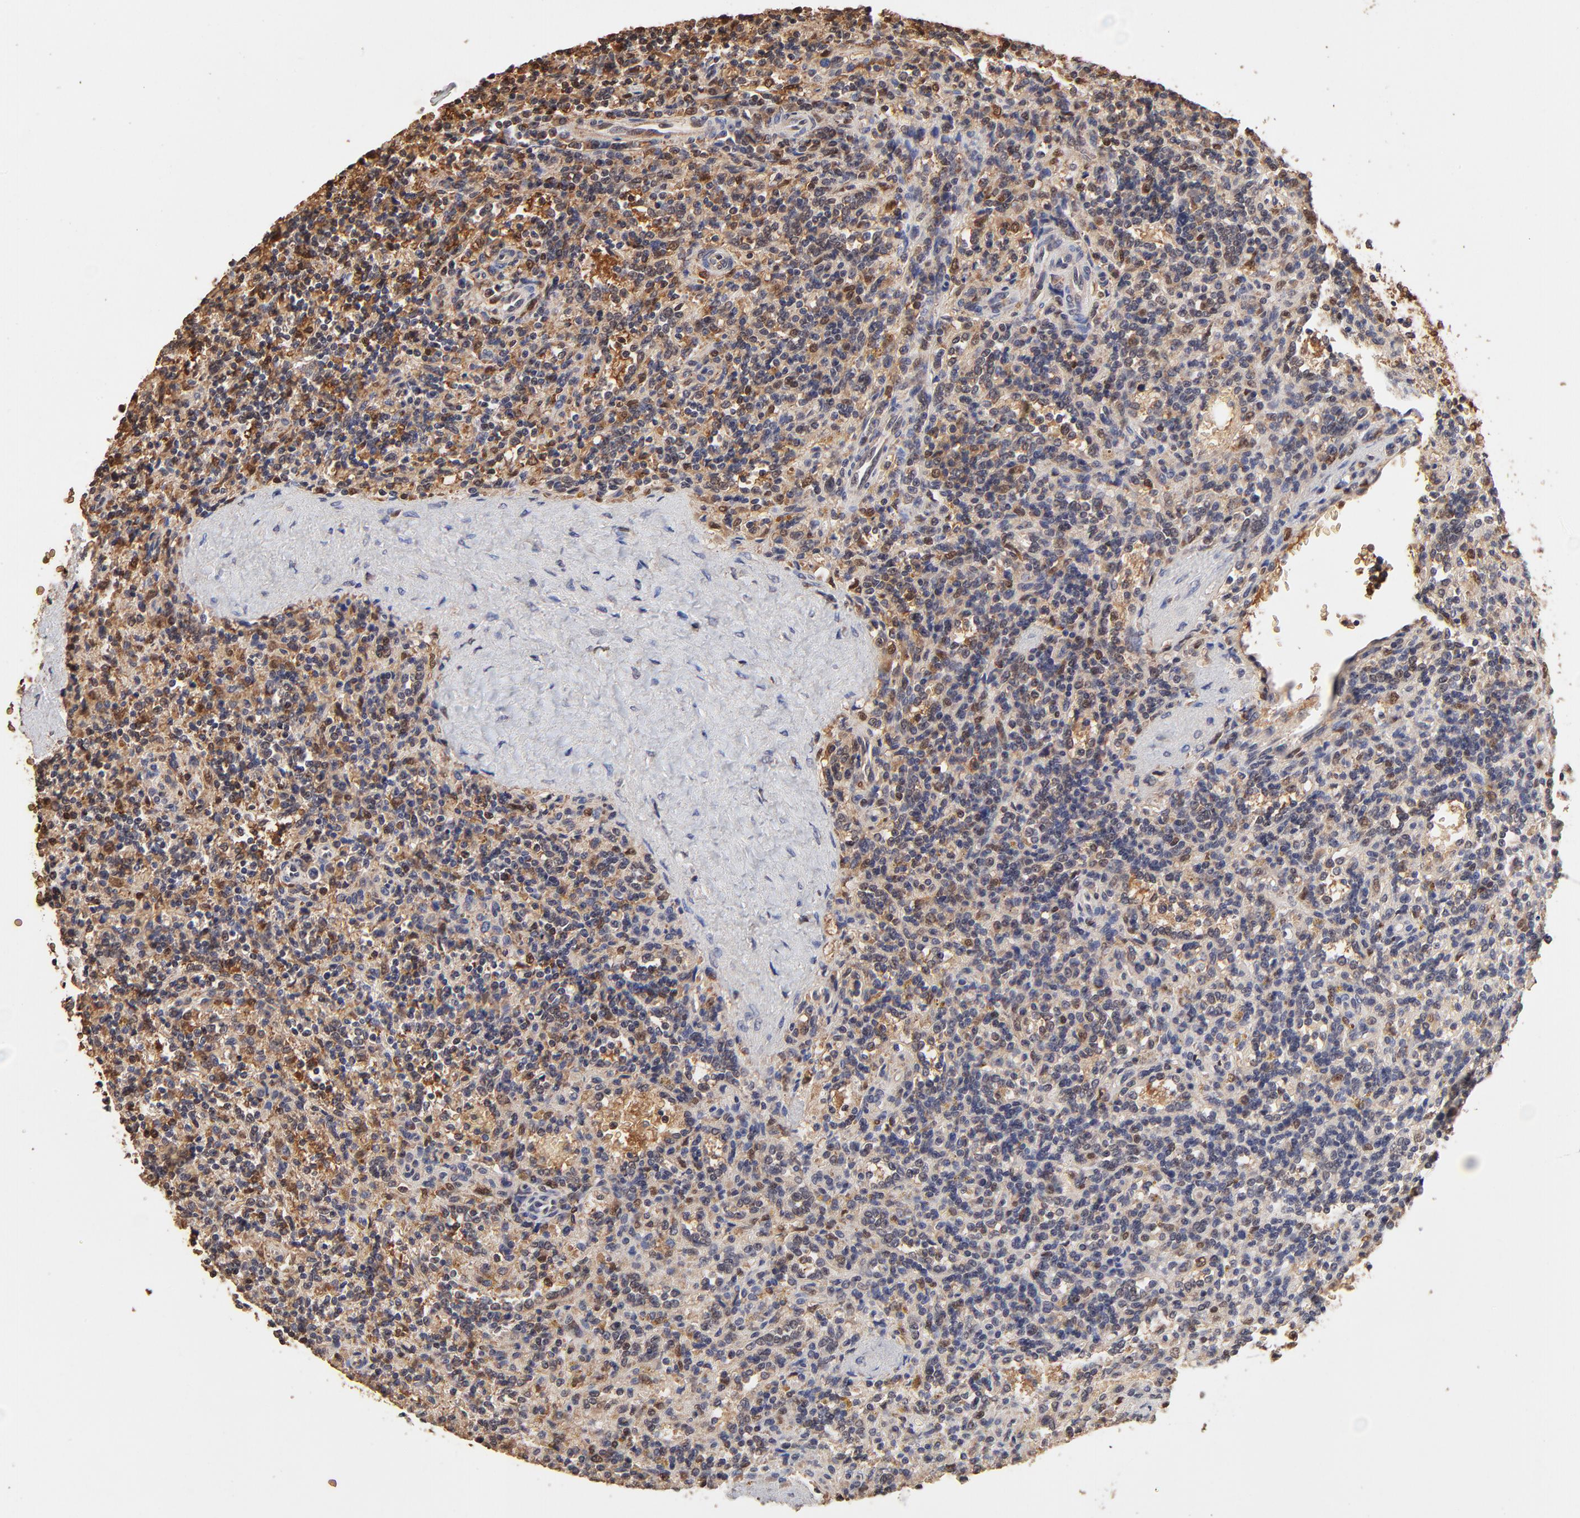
{"staining": {"intensity": "moderate", "quantity": "25%-75%", "location": "nuclear"}, "tissue": "lymphoma", "cell_type": "Tumor cells", "image_type": "cancer", "snomed": [{"axis": "morphology", "description": "Malignant lymphoma, non-Hodgkin's type, Low grade"}, {"axis": "topography", "description": "Spleen"}], "caption": "Immunohistochemical staining of human lymphoma demonstrates medium levels of moderate nuclear staining in about 25%-75% of tumor cells. (DAB IHC, brown staining for protein, blue staining for nuclei).", "gene": "CASP1", "patient": {"sex": "male", "age": 67}}